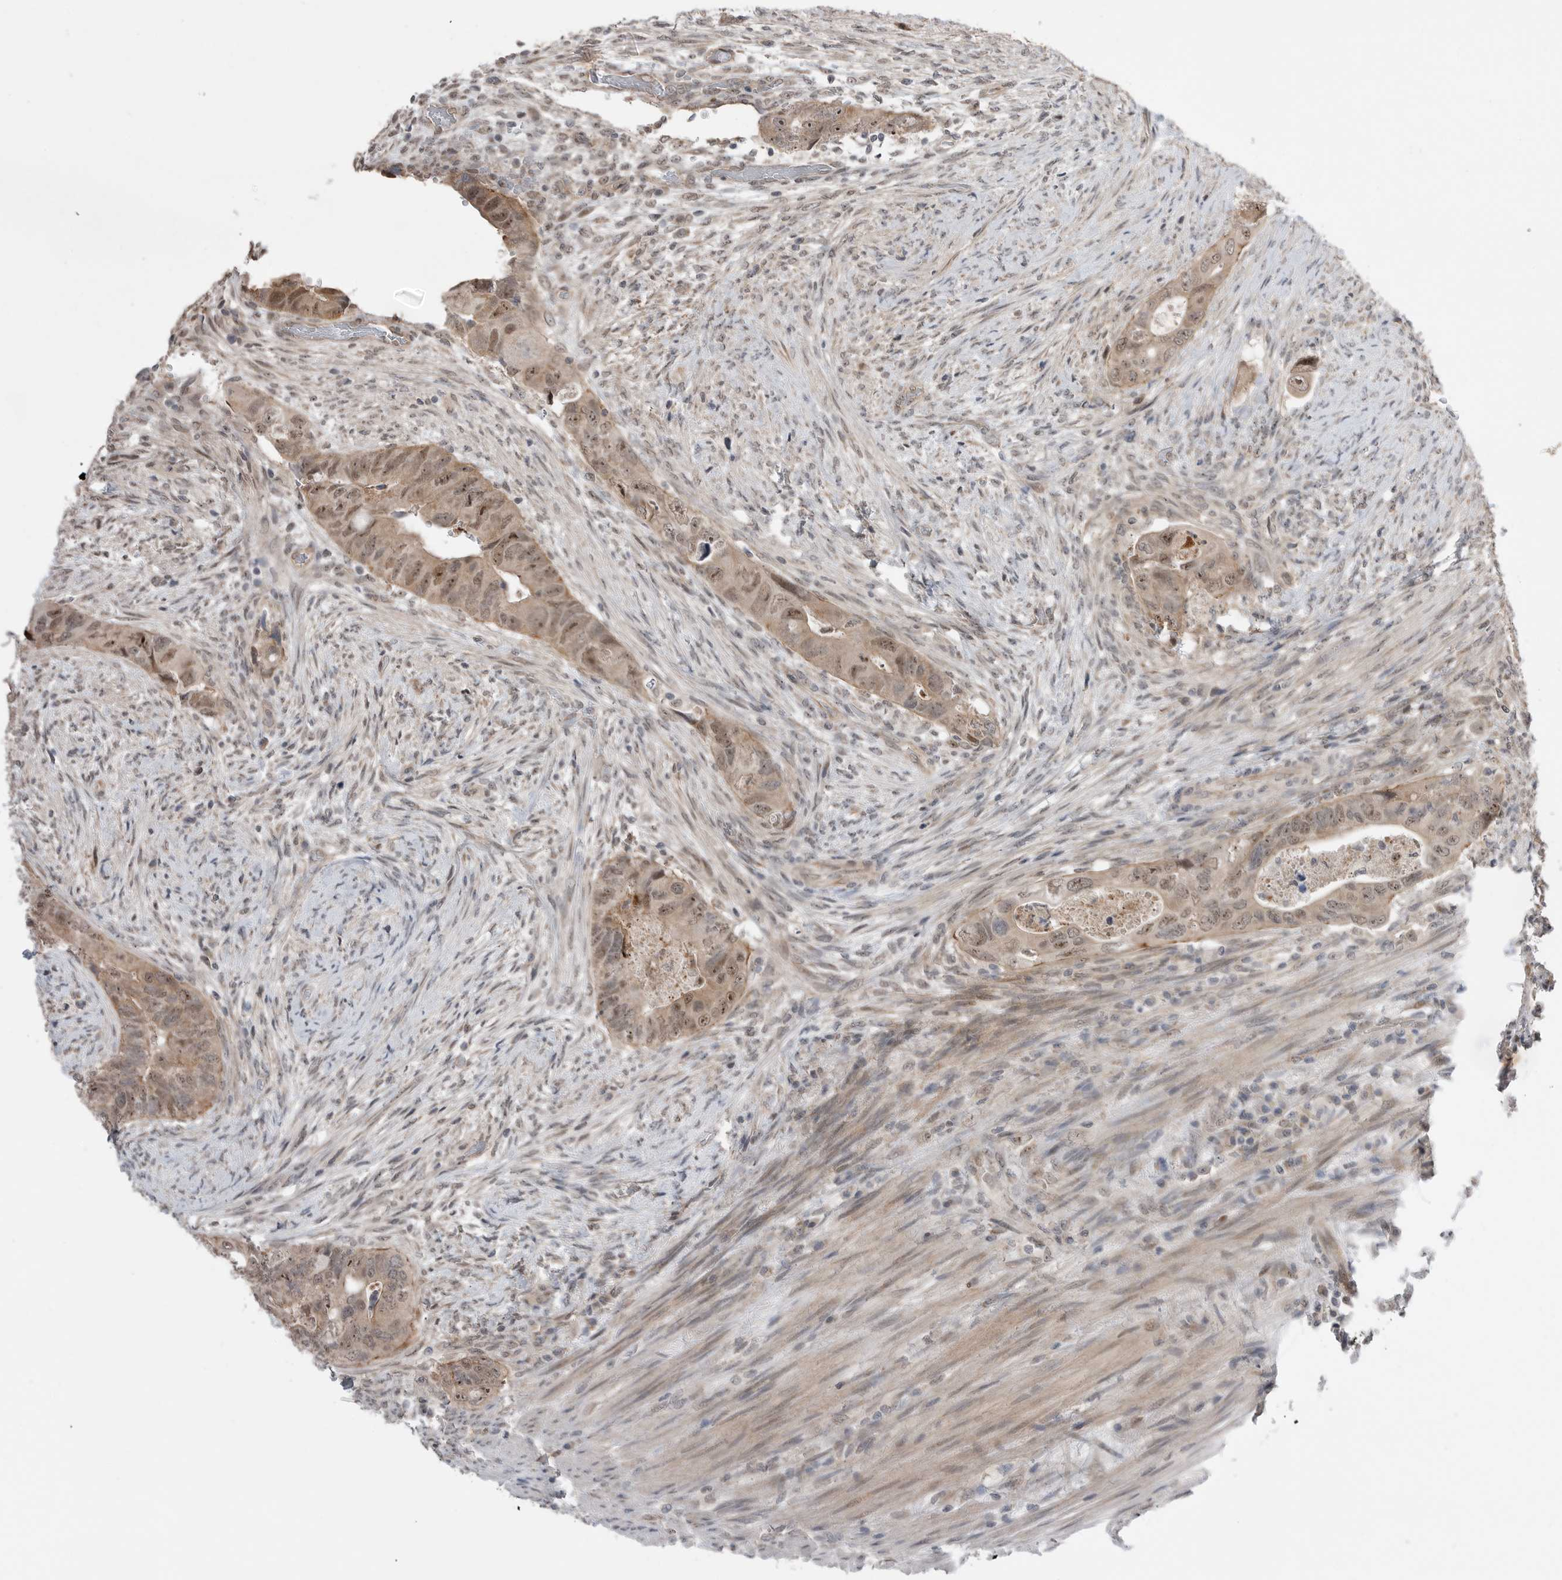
{"staining": {"intensity": "moderate", "quantity": ">75%", "location": "cytoplasmic/membranous,nuclear"}, "tissue": "colorectal cancer", "cell_type": "Tumor cells", "image_type": "cancer", "snomed": [{"axis": "morphology", "description": "Adenocarcinoma, NOS"}, {"axis": "topography", "description": "Rectum"}], "caption": "A brown stain labels moderate cytoplasmic/membranous and nuclear staining of a protein in colorectal adenocarcinoma tumor cells.", "gene": "NTAQ1", "patient": {"sex": "male", "age": 63}}